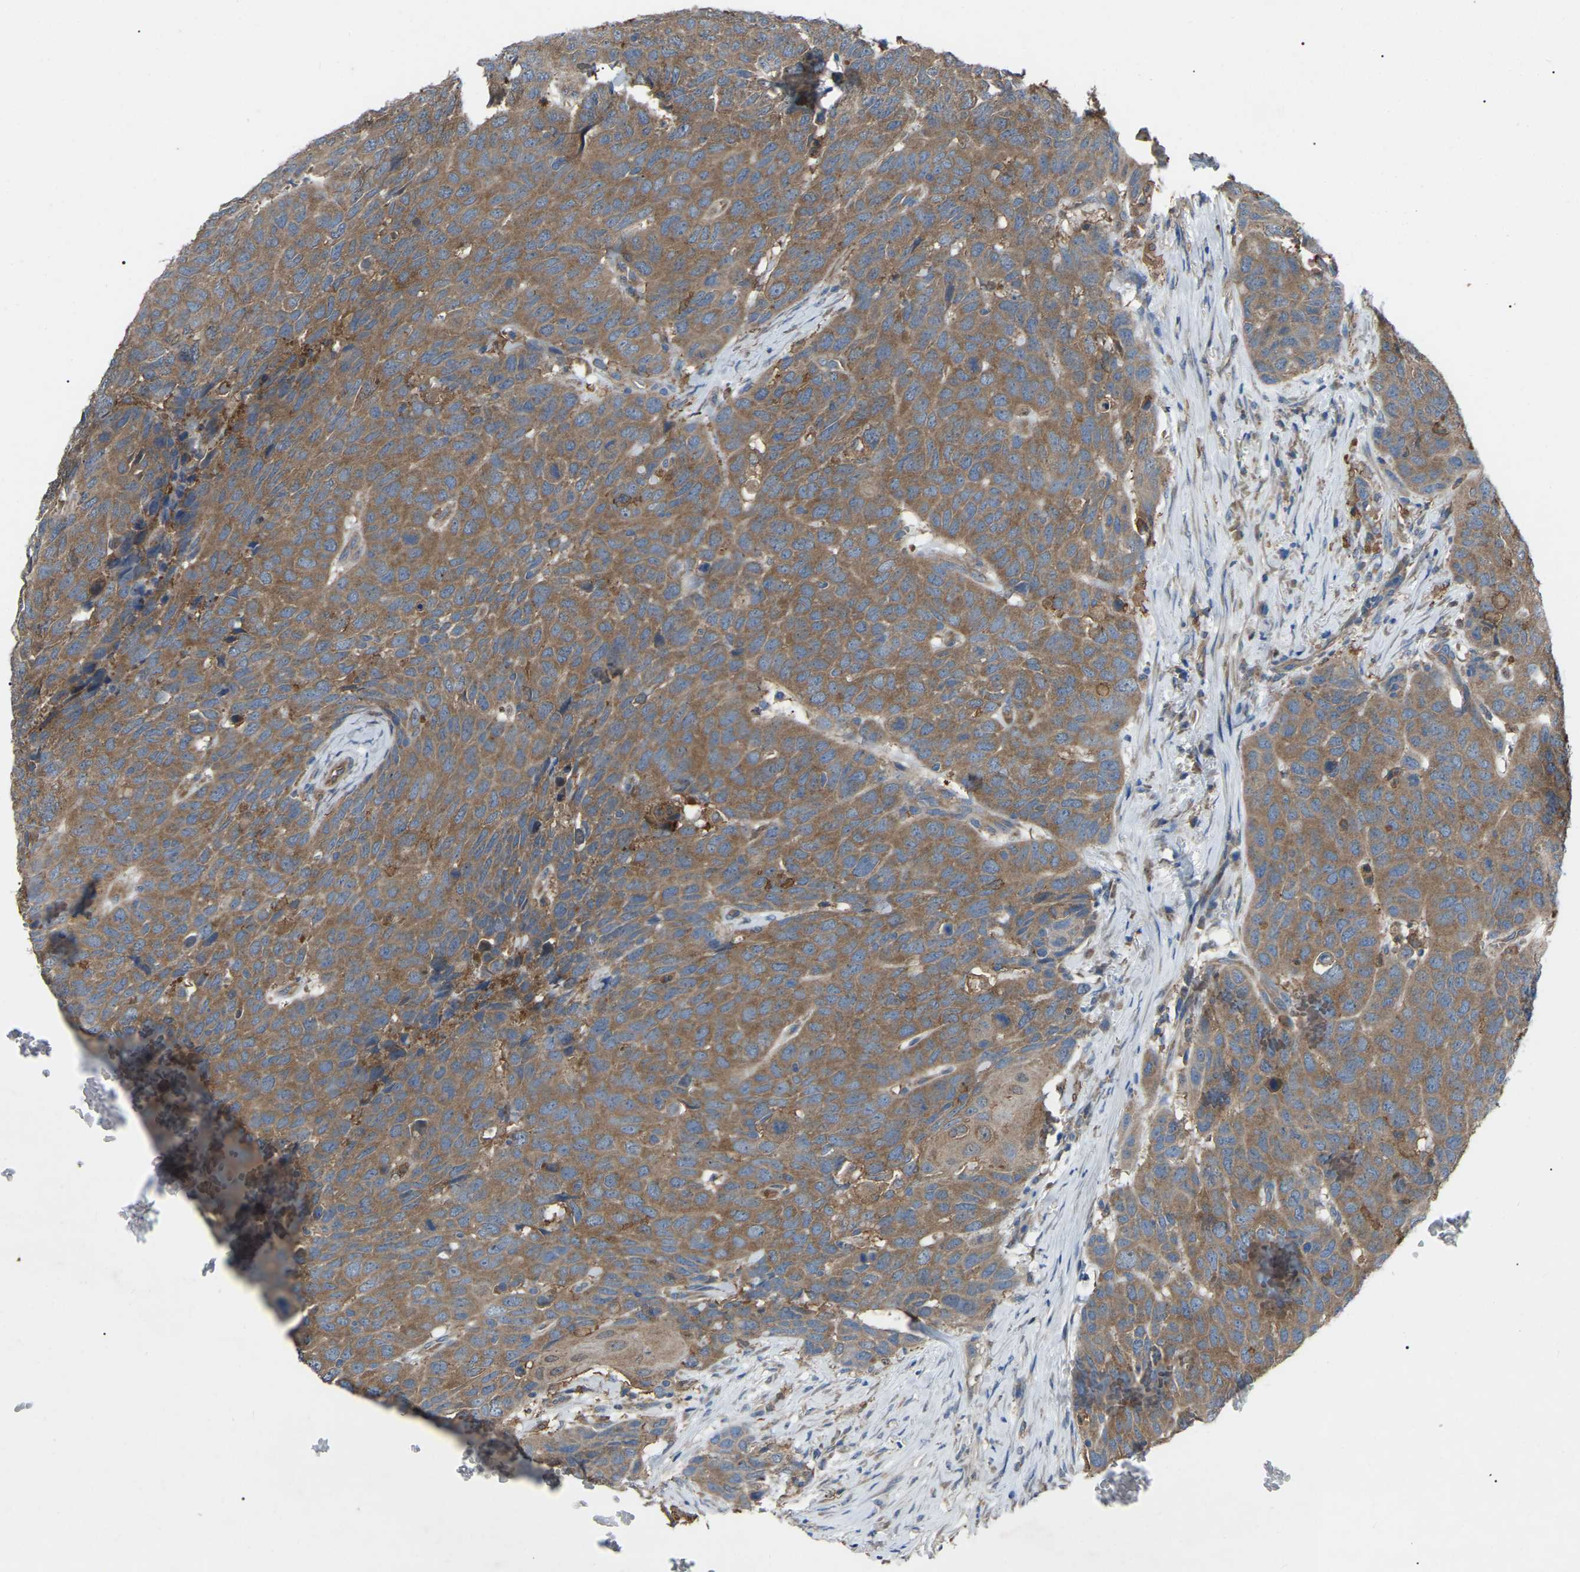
{"staining": {"intensity": "moderate", "quantity": ">75%", "location": "cytoplasmic/membranous"}, "tissue": "head and neck cancer", "cell_type": "Tumor cells", "image_type": "cancer", "snomed": [{"axis": "morphology", "description": "Squamous cell carcinoma, NOS"}, {"axis": "topography", "description": "Head-Neck"}], "caption": "About >75% of tumor cells in squamous cell carcinoma (head and neck) exhibit moderate cytoplasmic/membranous protein expression as visualized by brown immunohistochemical staining.", "gene": "AIMP1", "patient": {"sex": "male", "age": 66}}